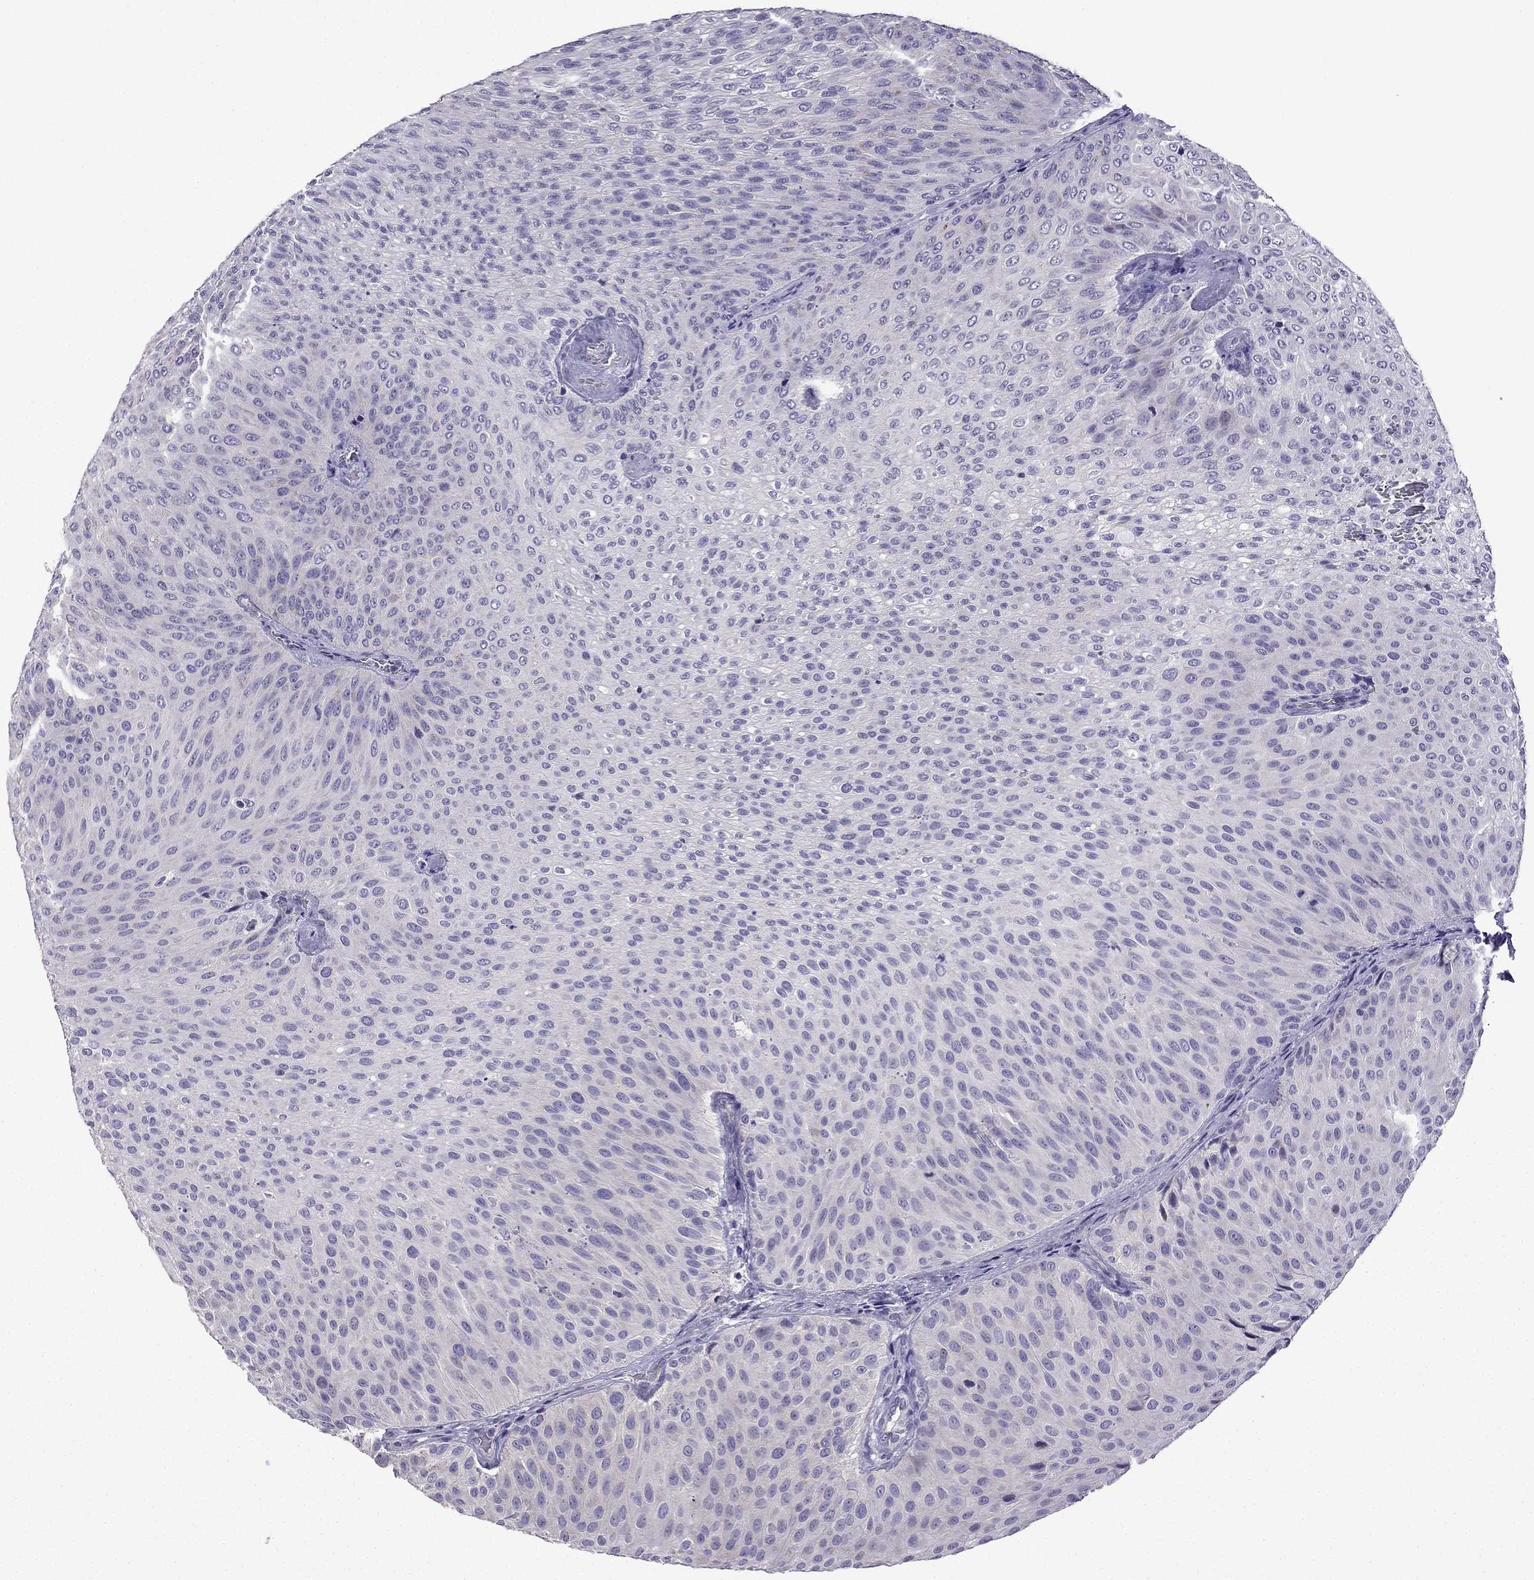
{"staining": {"intensity": "negative", "quantity": "none", "location": "none"}, "tissue": "urothelial cancer", "cell_type": "Tumor cells", "image_type": "cancer", "snomed": [{"axis": "morphology", "description": "Urothelial carcinoma, Low grade"}, {"axis": "topography", "description": "Urinary bladder"}], "caption": "Human urothelial carcinoma (low-grade) stained for a protein using immunohistochemistry demonstrates no positivity in tumor cells.", "gene": "TTN", "patient": {"sex": "male", "age": 78}}